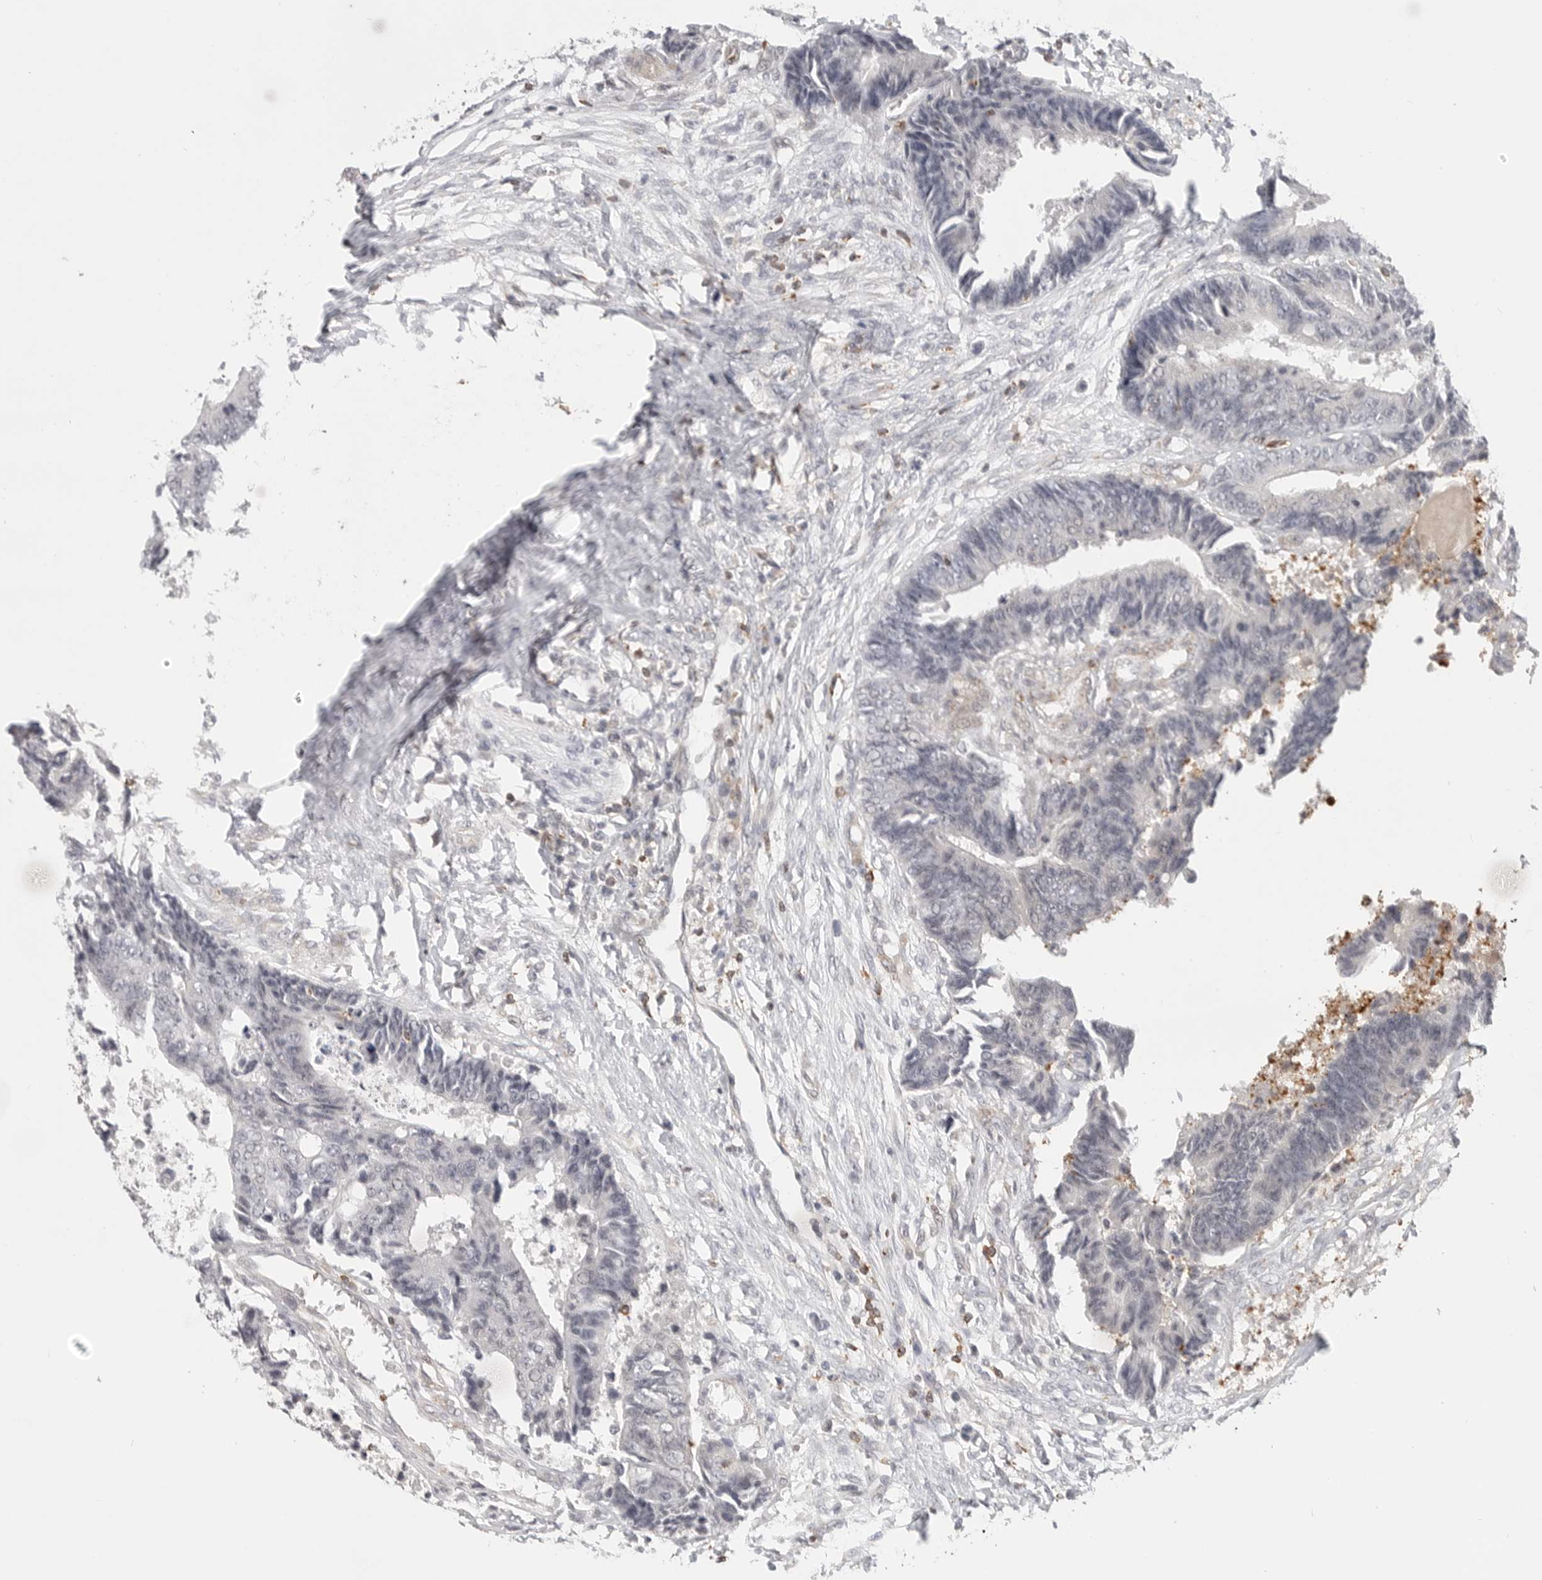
{"staining": {"intensity": "weak", "quantity": "<25%", "location": "cytoplasmic/membranous"}, "tissue": "colorectal cancer", "cell_type": "Tumor cells", "image_type": "cancer", "snomed": [{"axis": "morphology", "description": "Adenocarcinoma, NOS"}, {"axis": "topography", "description": "Rectum"}], "caption": "Image shows no protein expression in tumor cells of colorectal cancer tissue. (DAB (3,3'-diaminobenzidine) IHC visualized using brightfield microscopy, high magnification).", "gene": "SH3KBP1", "patient": {"sex": "male", "age": 84}}